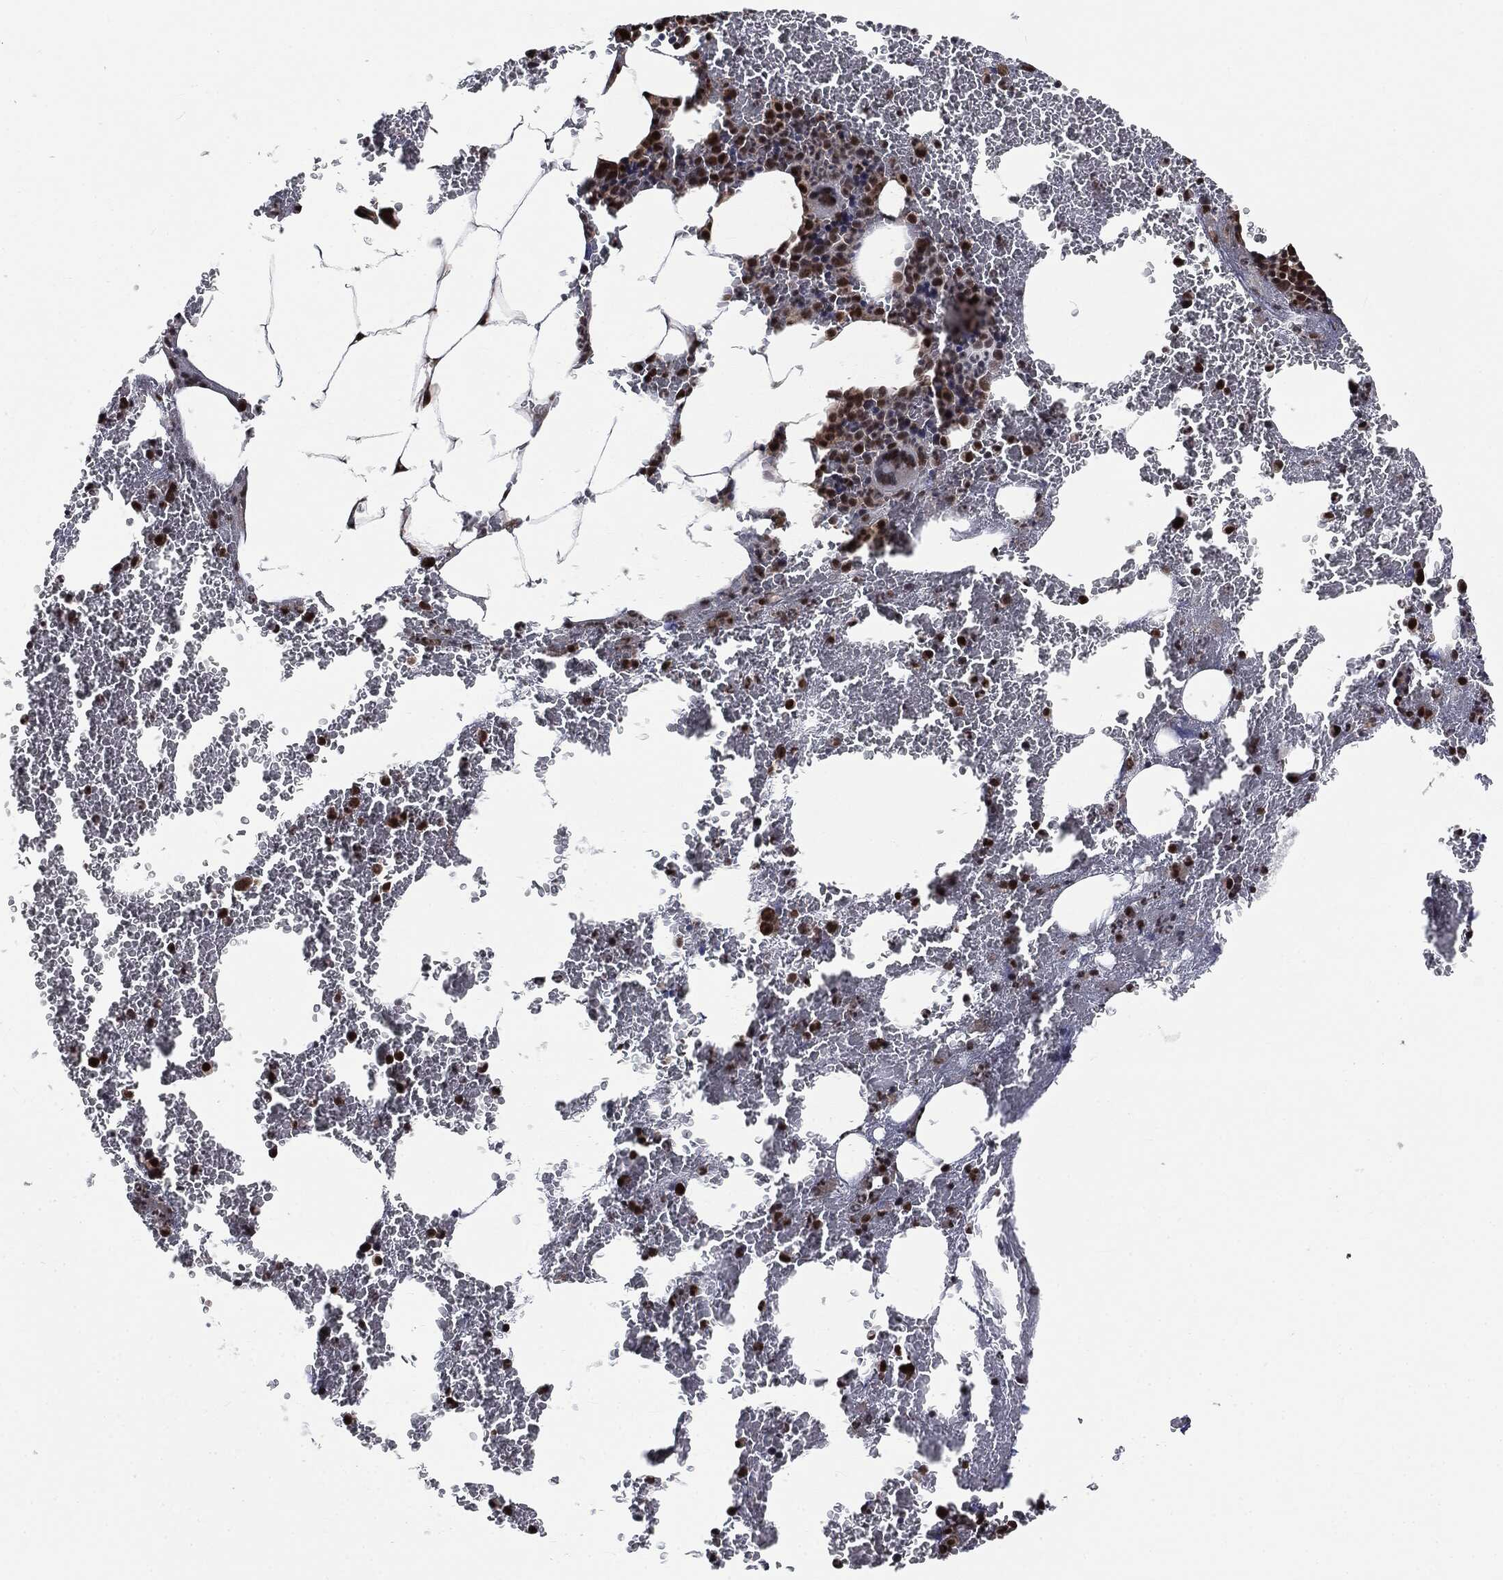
{"staining": {"intensity": "strong", "quantity": "<25%", "location": "nuclear"}, "tissue": "bone marrow", "cell_type": "Hematopoietic cells", "image_type": "normal", "snomed": [{"axis": "morphology", "description": "Normal tissue, NOS"}, {"axis": "topography", "description": "Bone marrow"}], "caption": "Bone marrow stained for a protein reveals strong nuclear positivity in hematopoietic cells. (brown staining indicates protein expression, while blue staining denotes nuclei).", "gene": "SHLD2", "patient": {"sex": "male", "age": 91}}